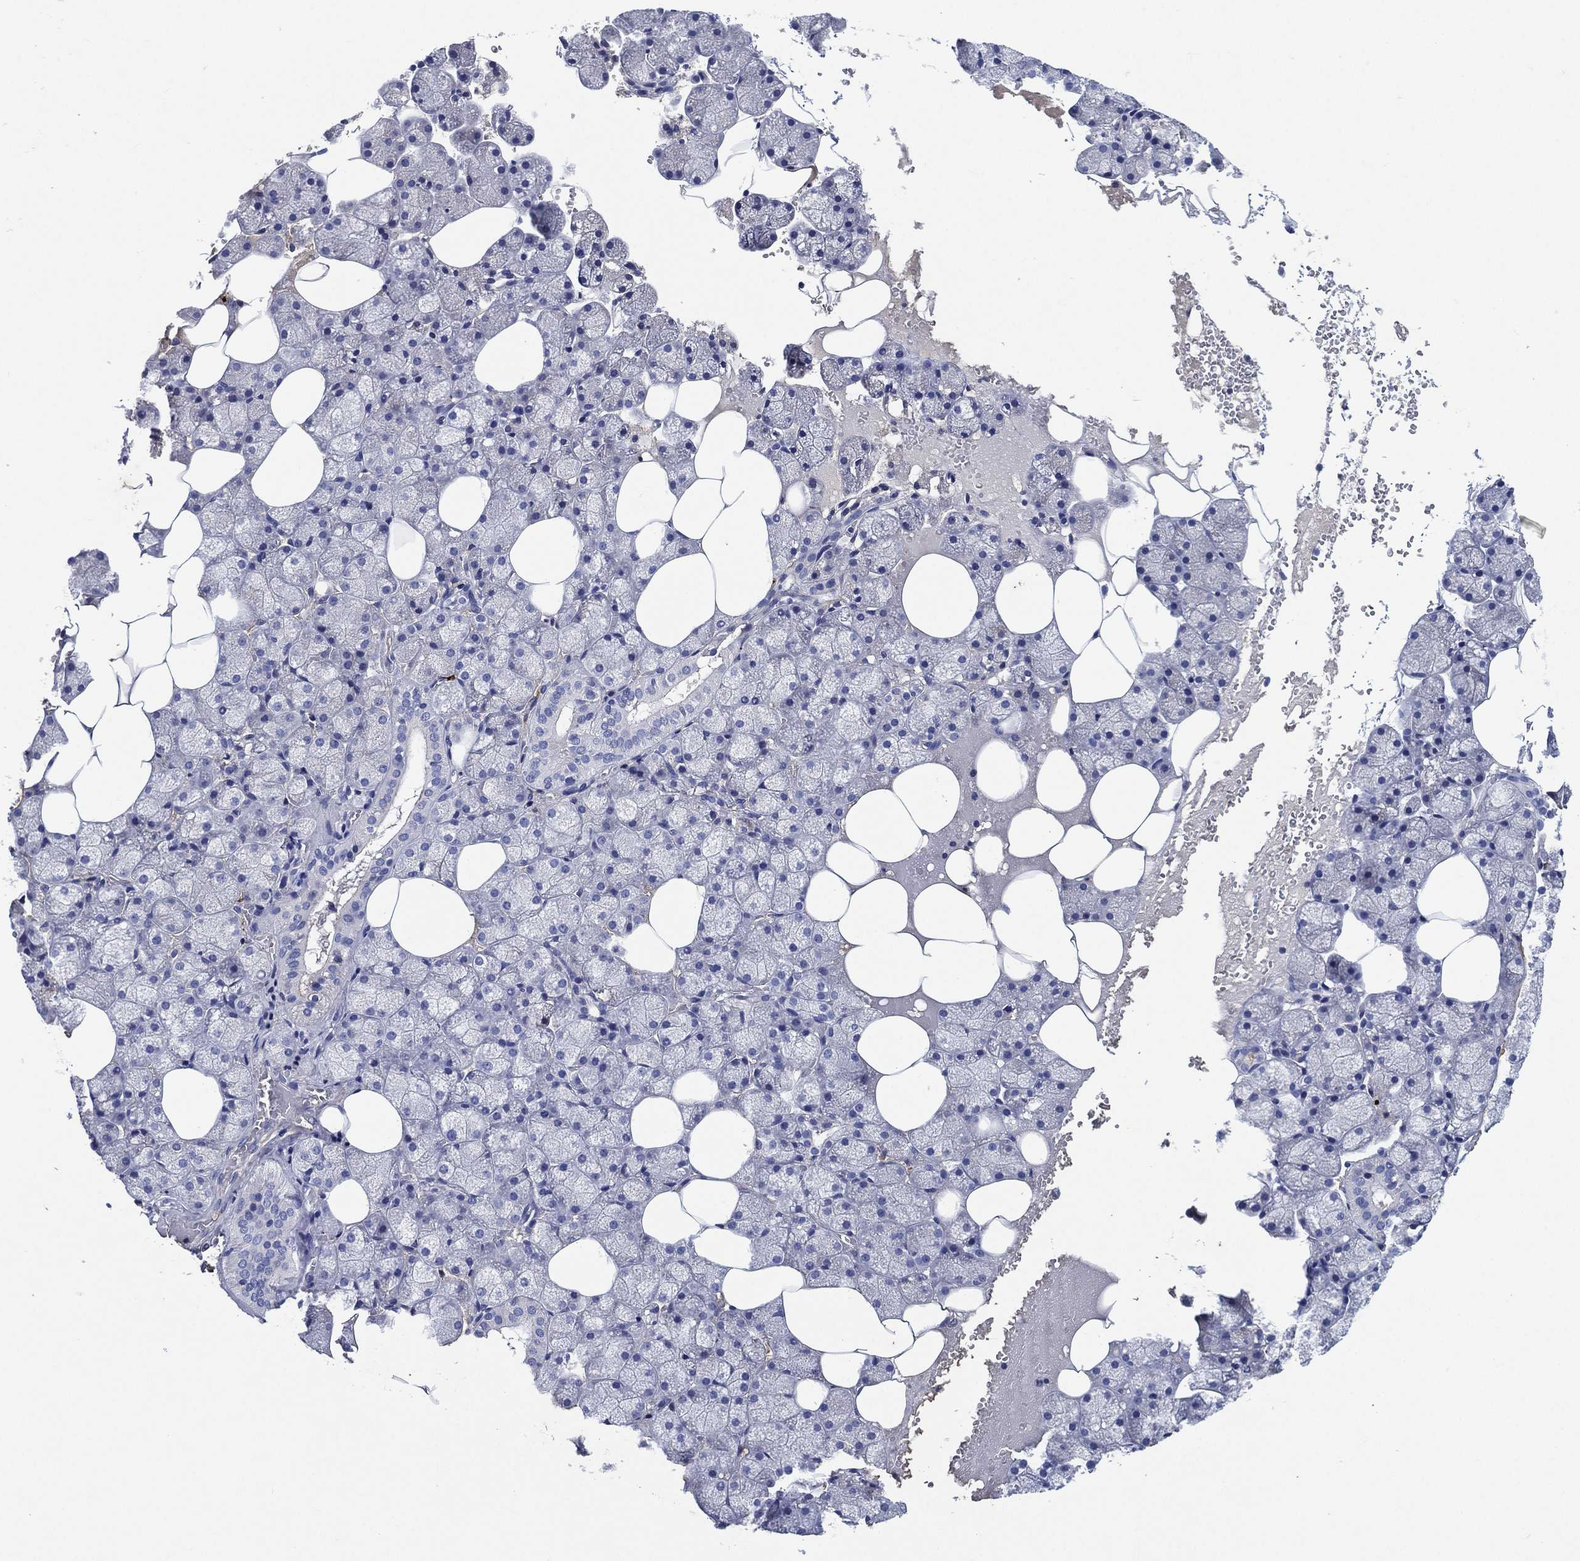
{"staining": {"intensity": "negative", "quantity": "none", "location": "none"}, "tissue": "salivary gland", "cell_type": "Glandular cells", "image_type": "normal", "snomed": [{"axis": "morphology", "description": "Normal tissue, NOS"}, {"axis": "topography", "description": "Salivary gland"}], "caption": "Micrograph shows no protein expression in glandular cells of benign salivary gland.", "gene": "TMPRSS11D", "patient": {"sex": "male", "age": 38}}